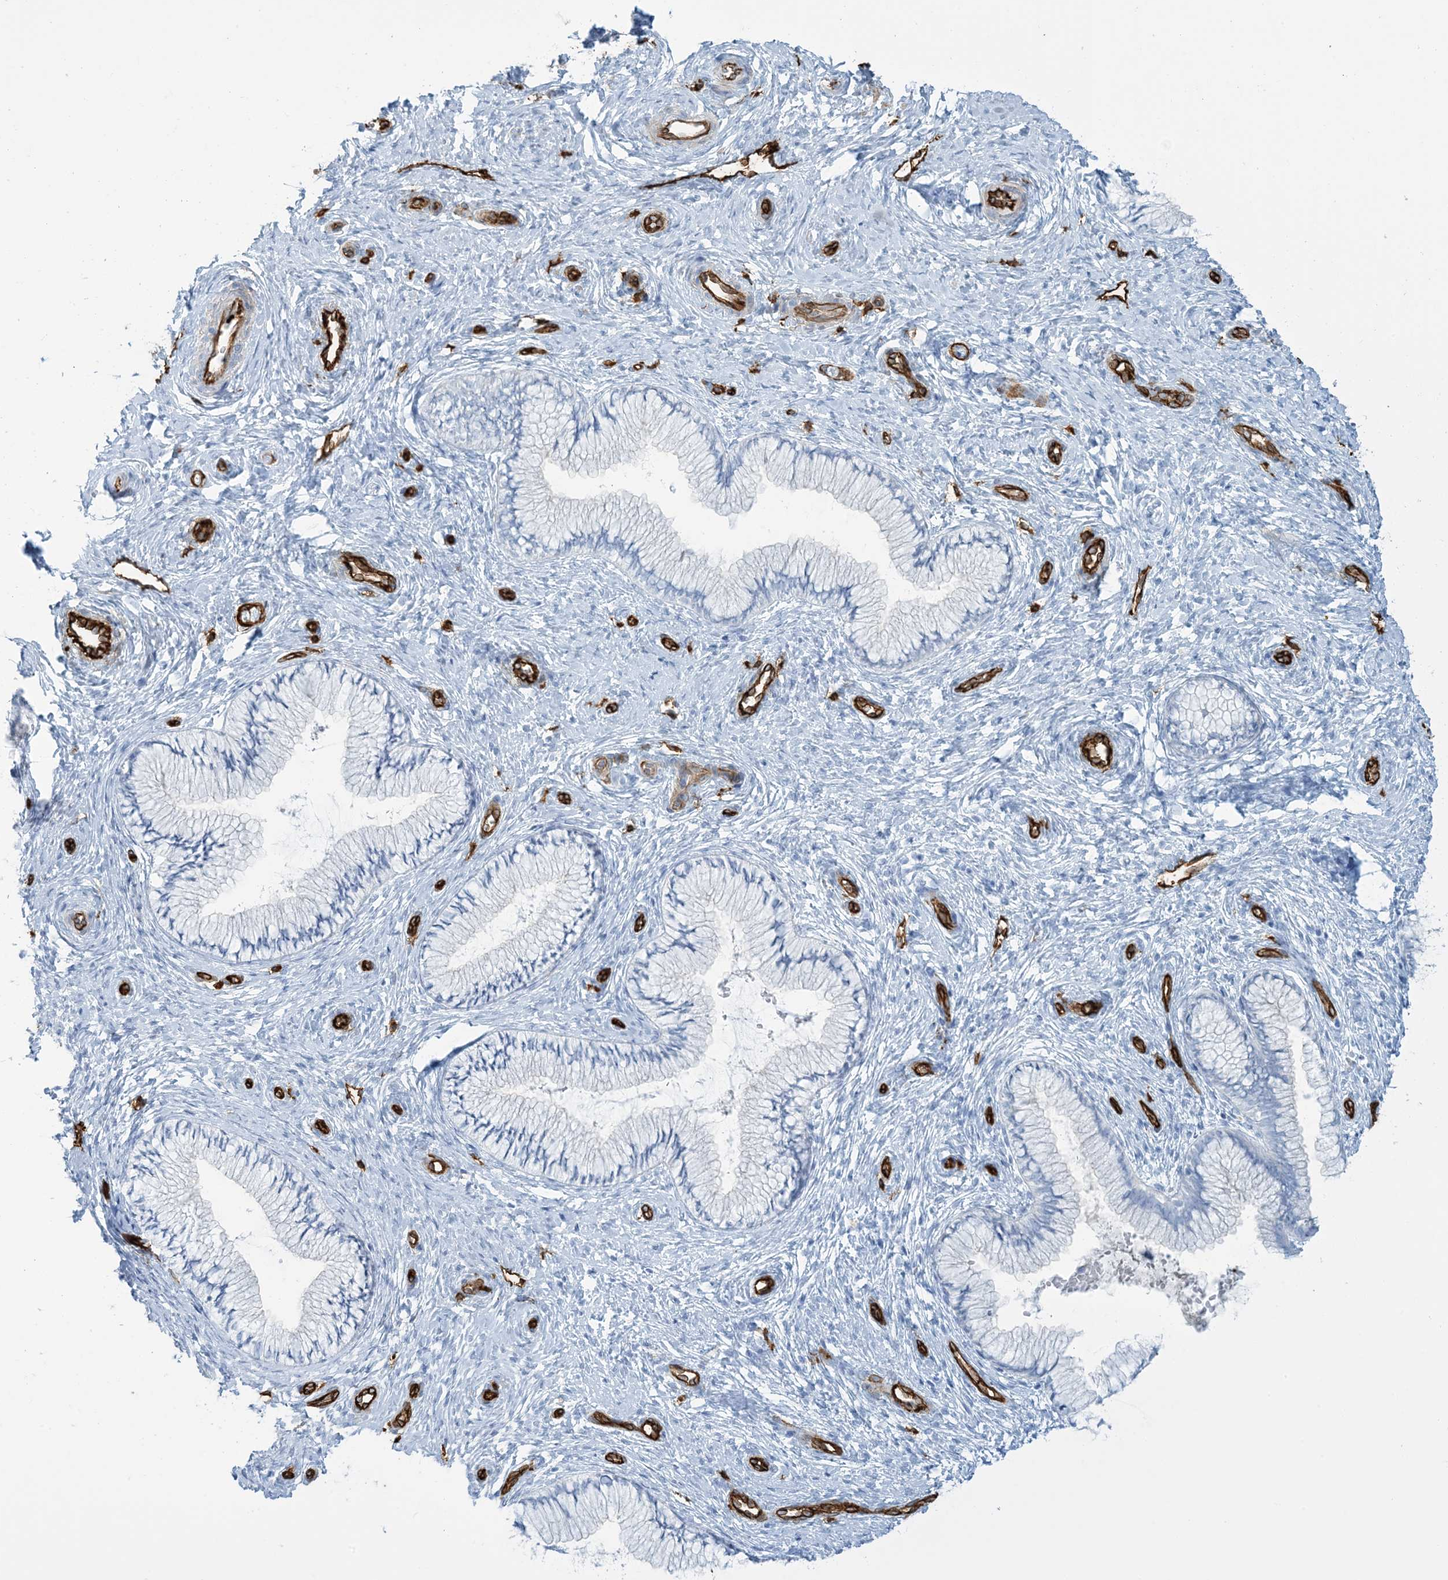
{"staining": {"intensity": "negative", "quantity": "none", "location": "none"}, "tissue": "cervix", "cell_type": "Glandular cells", "image_type": "normal", "snomed": [{"axis": "morphology", "description": "Normal tissue, NOS"}, {"axis": "topography", "description": "Cervix"}], "caption": "The immunohistochemistry (IHC) photomicrograph has no significant positivity in glandular cells of cervix. (IHC, brightfield microscopy, high magnification).", "gene": "EPS8L3", "patient": {"sex": "female", "age": 27}}